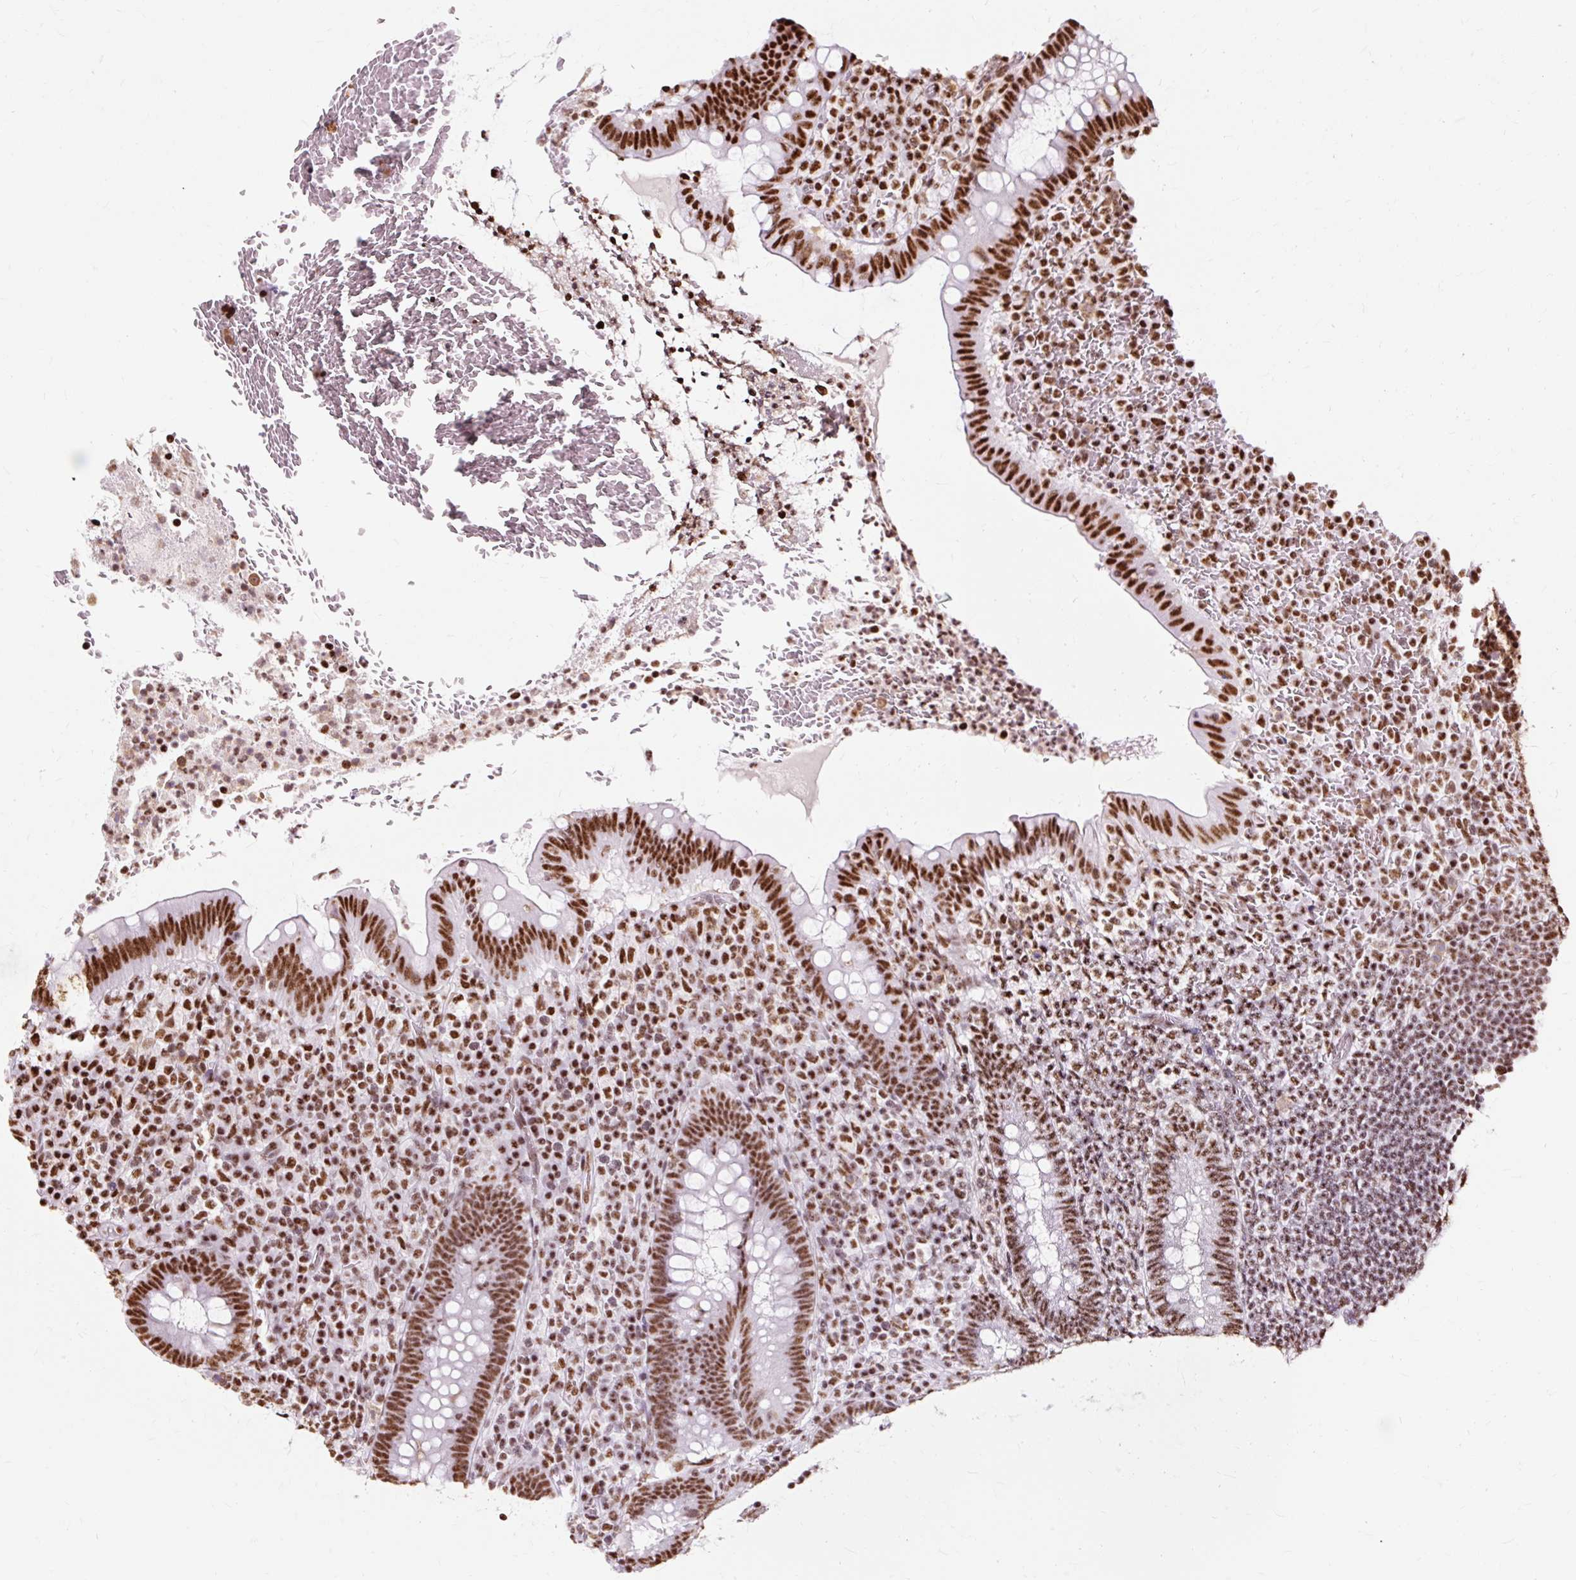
{"staining": {"intensity": "strong", "quantity": ">75%", "location": "nuclear"}, "tissue": "appendix", "cell_type": "Glandular cells", "image_type": "normal", "snomed": [{"axis": "morphology", "description": "Normal tissue, NOS"}, {"axis": "topography", "description": "Appendix"}], "caption": "Strong nuclear protein expression is identified in about >75% of glandular cells in appendix.", "gene": "XRCC6", "patient": {"sex": "female", "age": 43}}